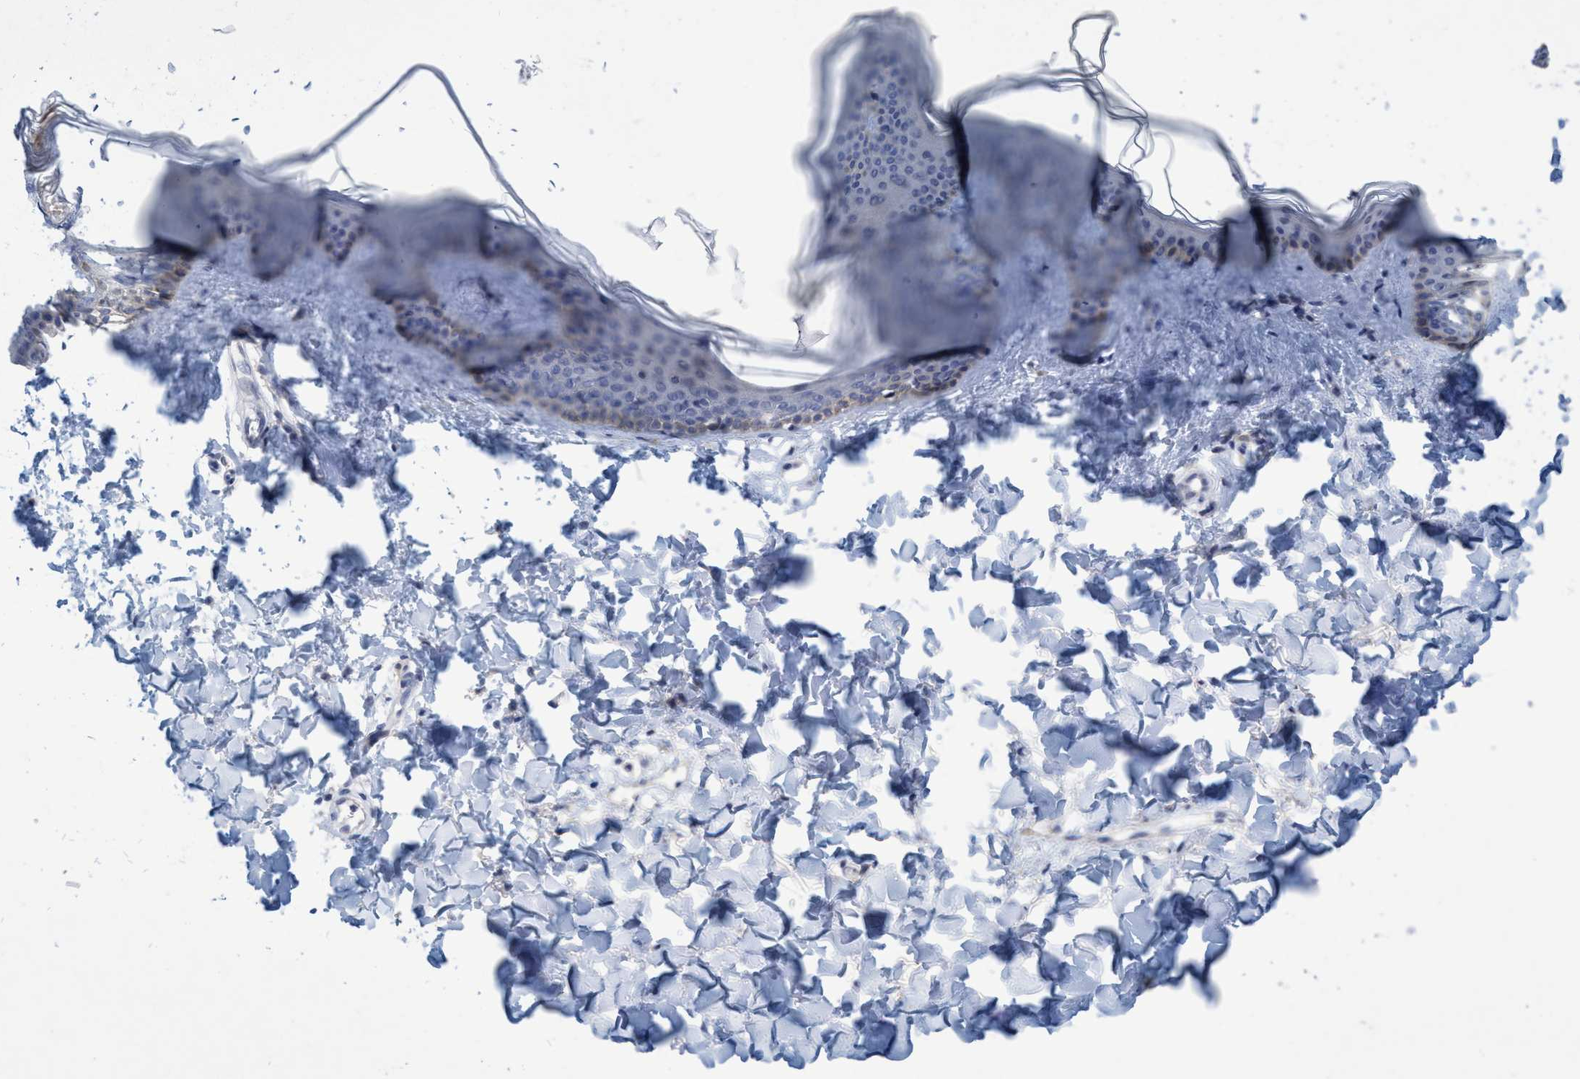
{"staining": {"intensity": "negative", "quantity": "none", "location": "none"}, "tissue": "skin", "cell_type": "Fibroblasts", "image_type": "normal", "snomed": [{"axis": "morphology", "description": "Normal tissue, NOS"}, {"axis": "topography", "description": "Skin"}], "caption": "The histopathology image demonstrates no significant staining in fibroblasts of skin. (DAB (3,3'-diaminobenzidine) IHC, high magnification).", "gene": "RNF208", "patient": {"sex": "female", "age": 17}}